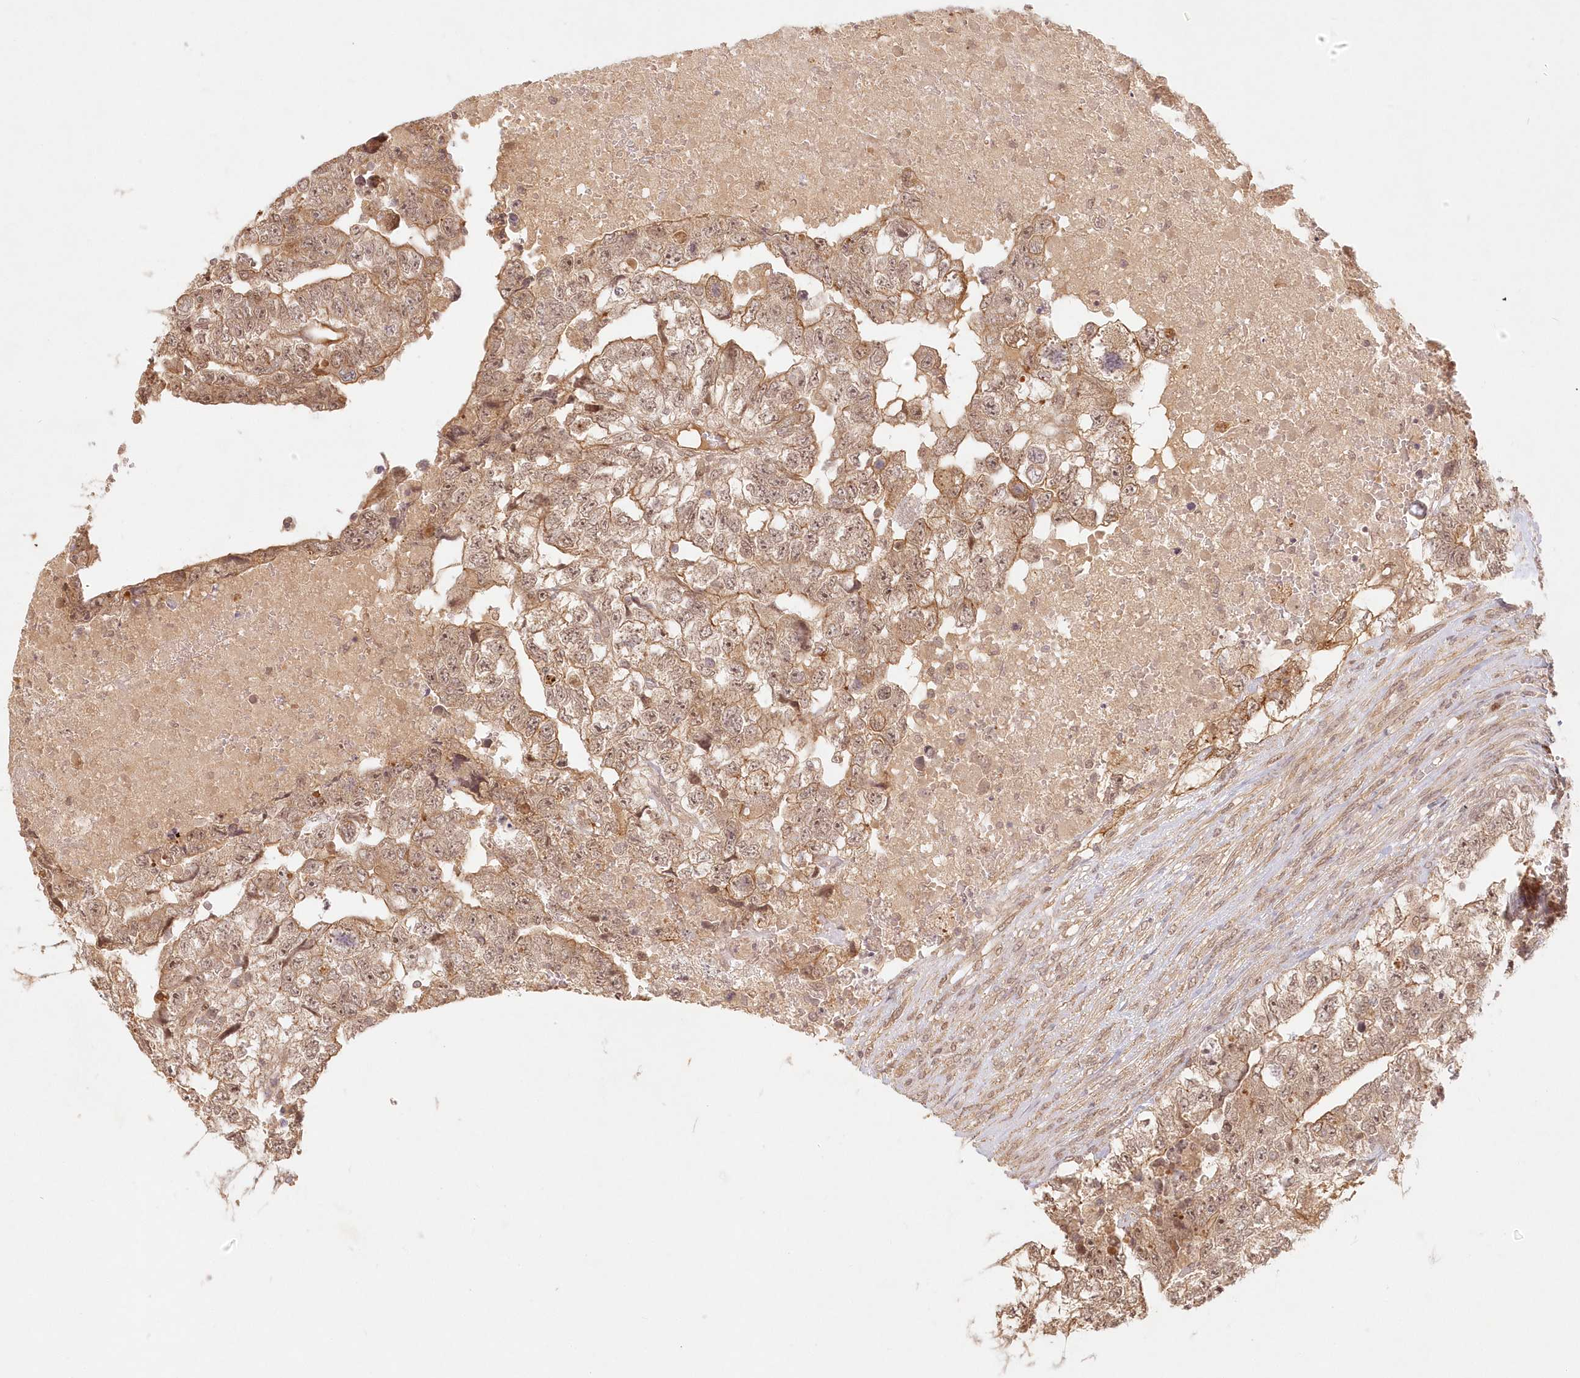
{"staining": {"intensity": "moderate", "quantity": ">75%", "location": "cytoplasmic/membranous"}, "tissue": "testis cancer", "cell_type": "Tumor cells", "image_type": "cancer", "snomed": [{"axis": "morphology", "description": "Carcinoma, Embryonal, NOS"}, {"axis": "topography", "description": "Testis"}], "caption": "Protein expression by IHC displays moderate cytoplasmic/membranous expression in about >75% of tumor cells in testis embryonal carcinoma.", "gene": "KIAA0232", "patient": {"sex": "male", "age": 36}}